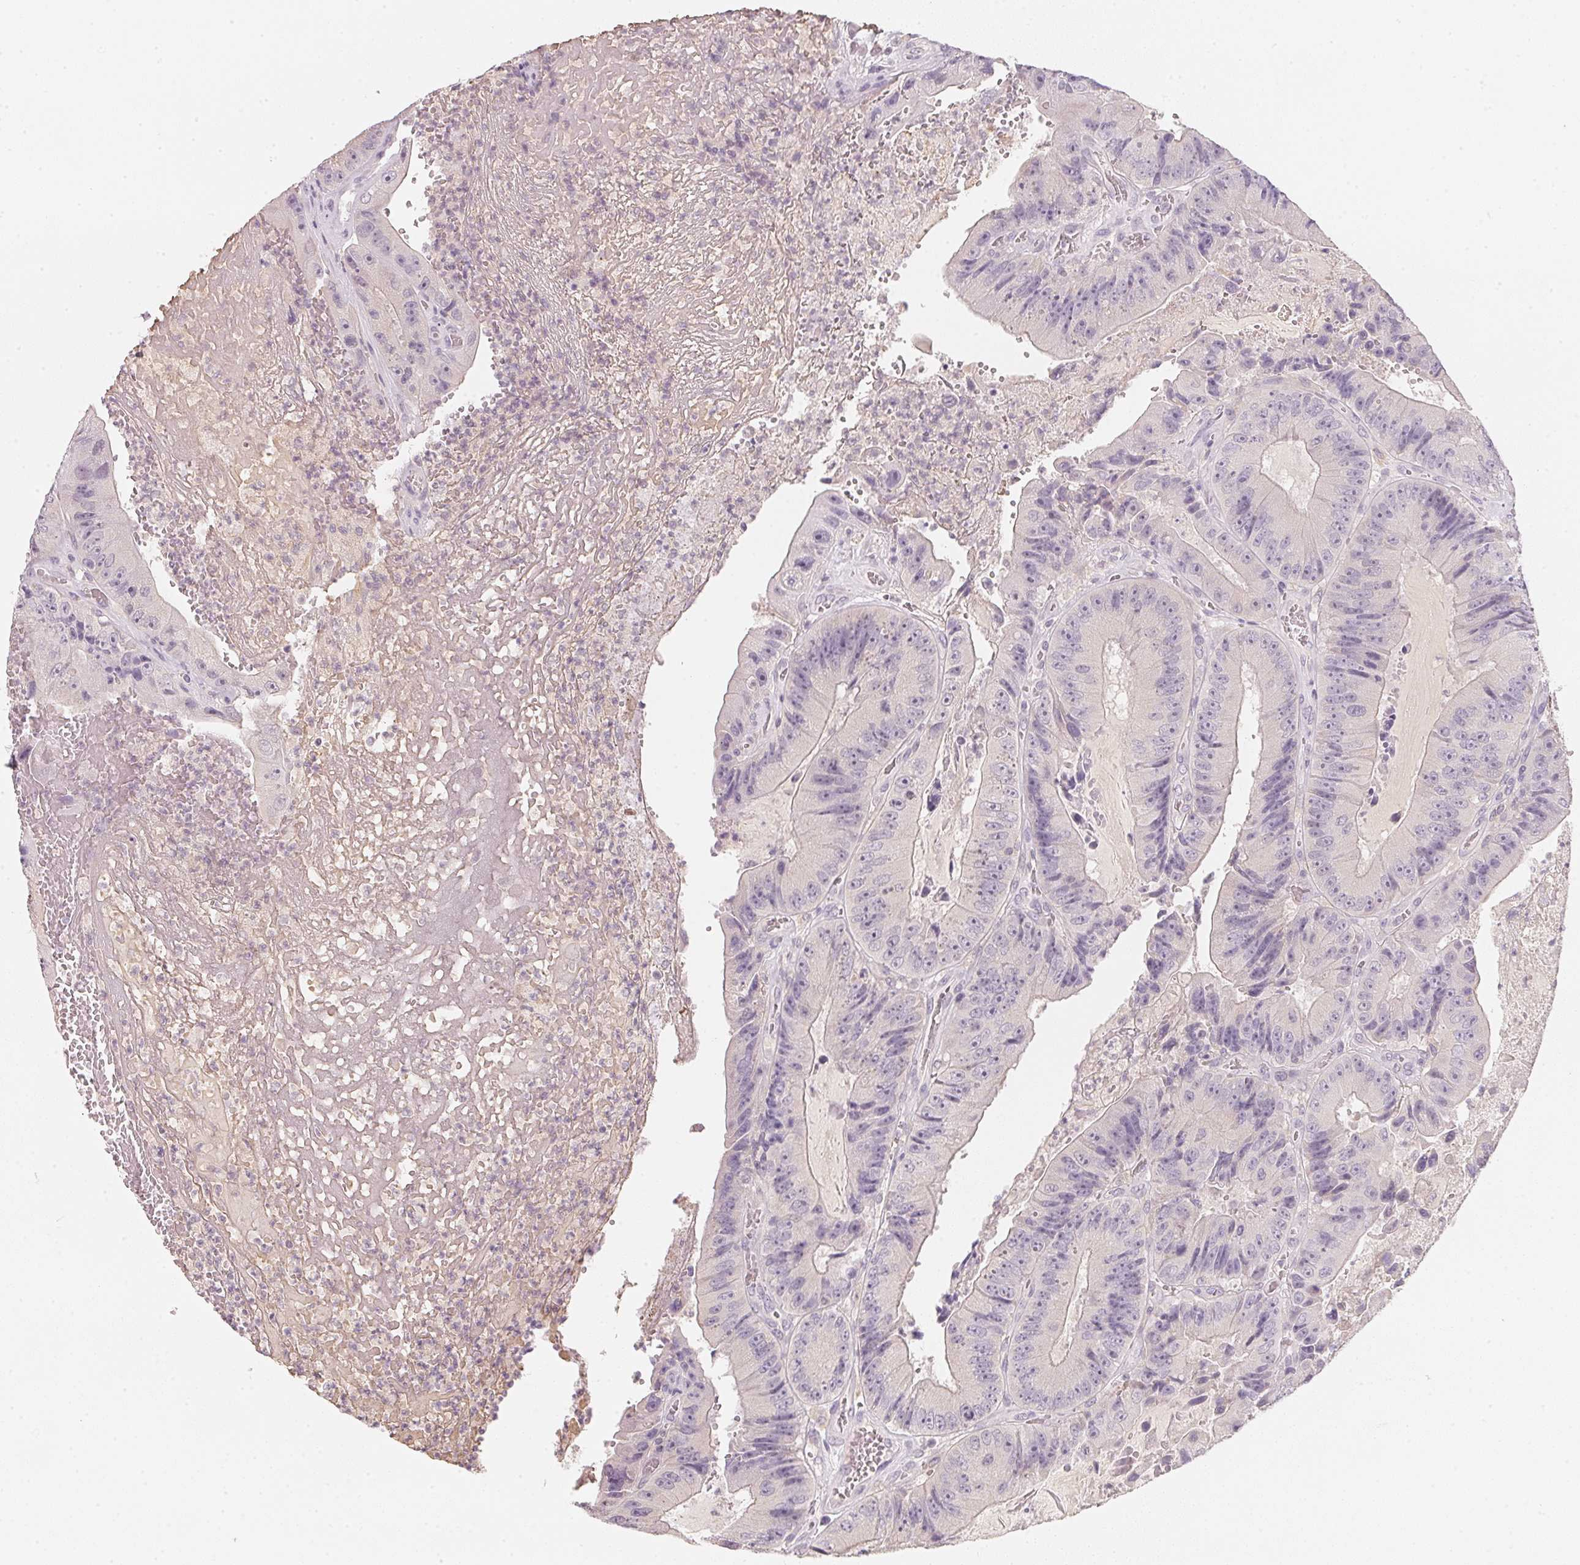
{"staining": {"intensity": "negative", "quantity": "none", "location": "none"}, "tissue": "colorectal cancer", "cell_type": "Tumor cells", "image_type": "cancer", "snomed": [{"axis": "morphology", "description": "Adenocarcinoma, NOS"}, {"axis": "topography", "description": "Colon"}], "caption": "DAB (3,3'-diaminobenzidine) immunohistochemical staining of human colorectal adenocarcinoma shows no significant positivity in tumor cells.", "gene": "CFAP276", "patient": {"sex": "female", "age": 86}}